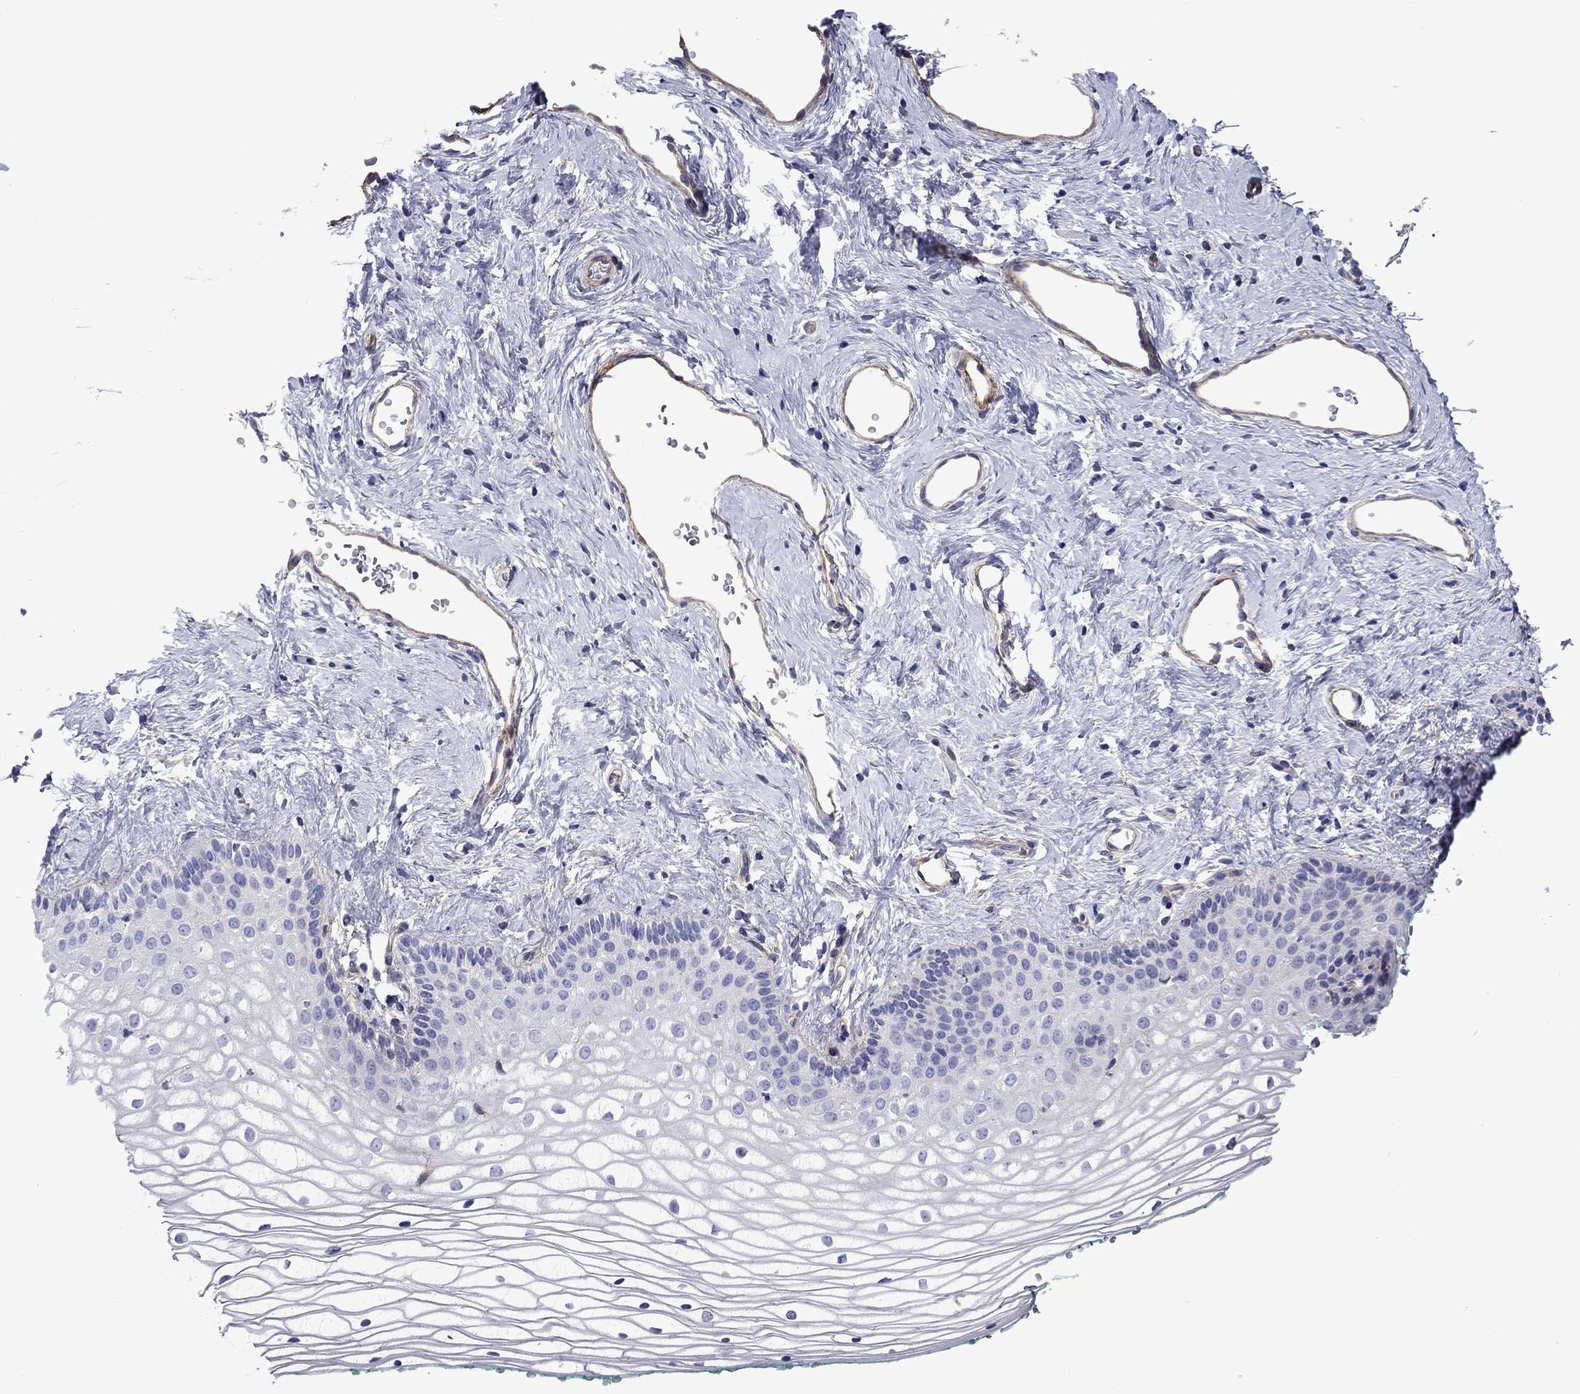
{"staining": {"intensity": "negative", "quantity": "none", "location": "none"}, "tissue": "vagina", "cell_type": "Squamous epithelial cells", "image_type": "normal", "snomed": [{"axis": "morphology", "description": "Normal tissue, NOS"}, {"axis": "topography", "description": "Vagina"}], "caption": "A photomicrograph of human vagina is negative for staining in squamous epithelial cells. The staining is performed using DAB brown chromogen with nuclei counter-stained in using hematoxylin.", "gene": "HSPG2", "patient": {"sex": "female", "age": 36}}